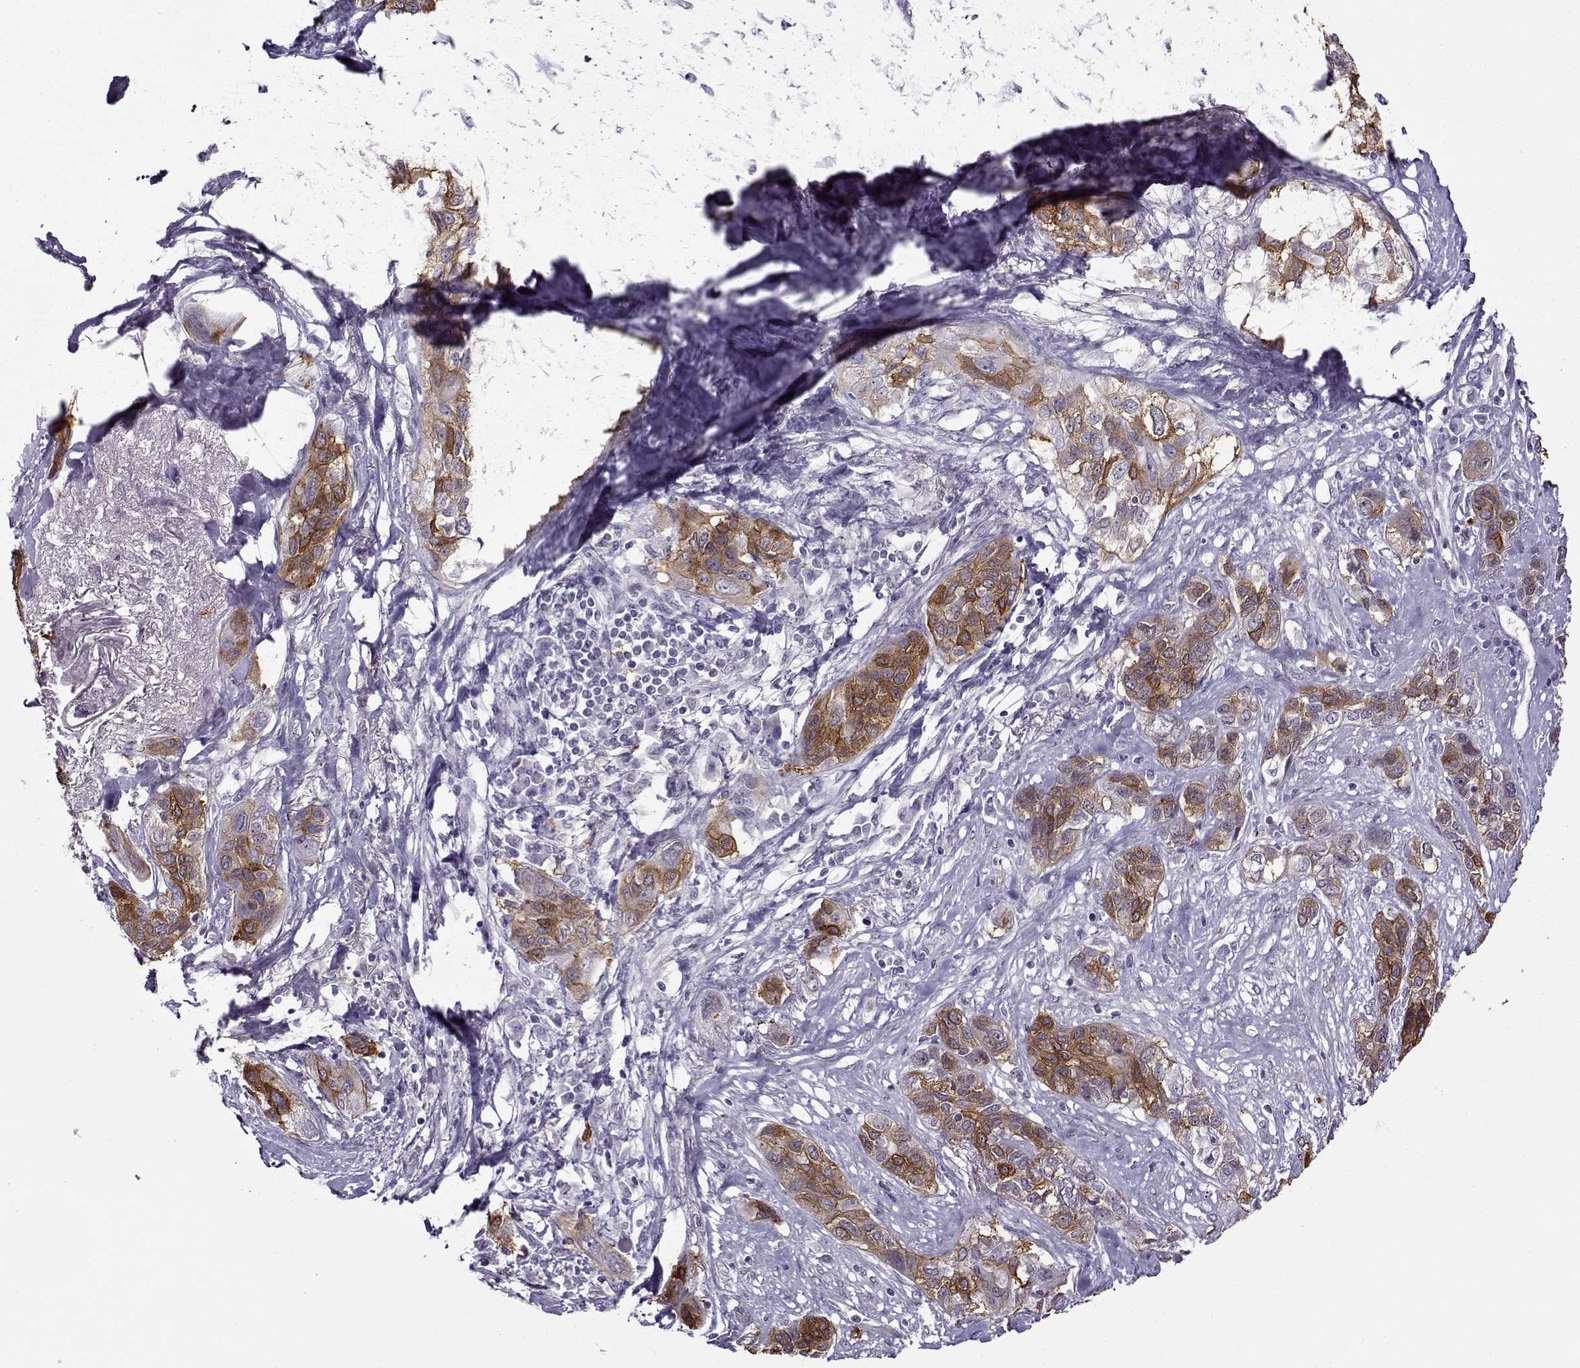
{"staining": {"intensity": "strong", "quantity": "25%-75%", "location": "cytoplasmic/membranous"}, "tissue": "lung cancer", "cell_type": "Tumor cells", "image_type": "cancer", "snomed": [{"axis": "morphology", "description": "Squamous cell carcinoma, NOS"}, {"axis": "topography", "description": "Lung"}], "caption": "Immunohistochemistry of human lung squamous cell carcinoma displays high levels of strong cytoplasmic/membranous positivity in approximately 25%-75% of tumor cells.", "gene": "BACH1", "patient": {"sex": "female", "age": 70}}